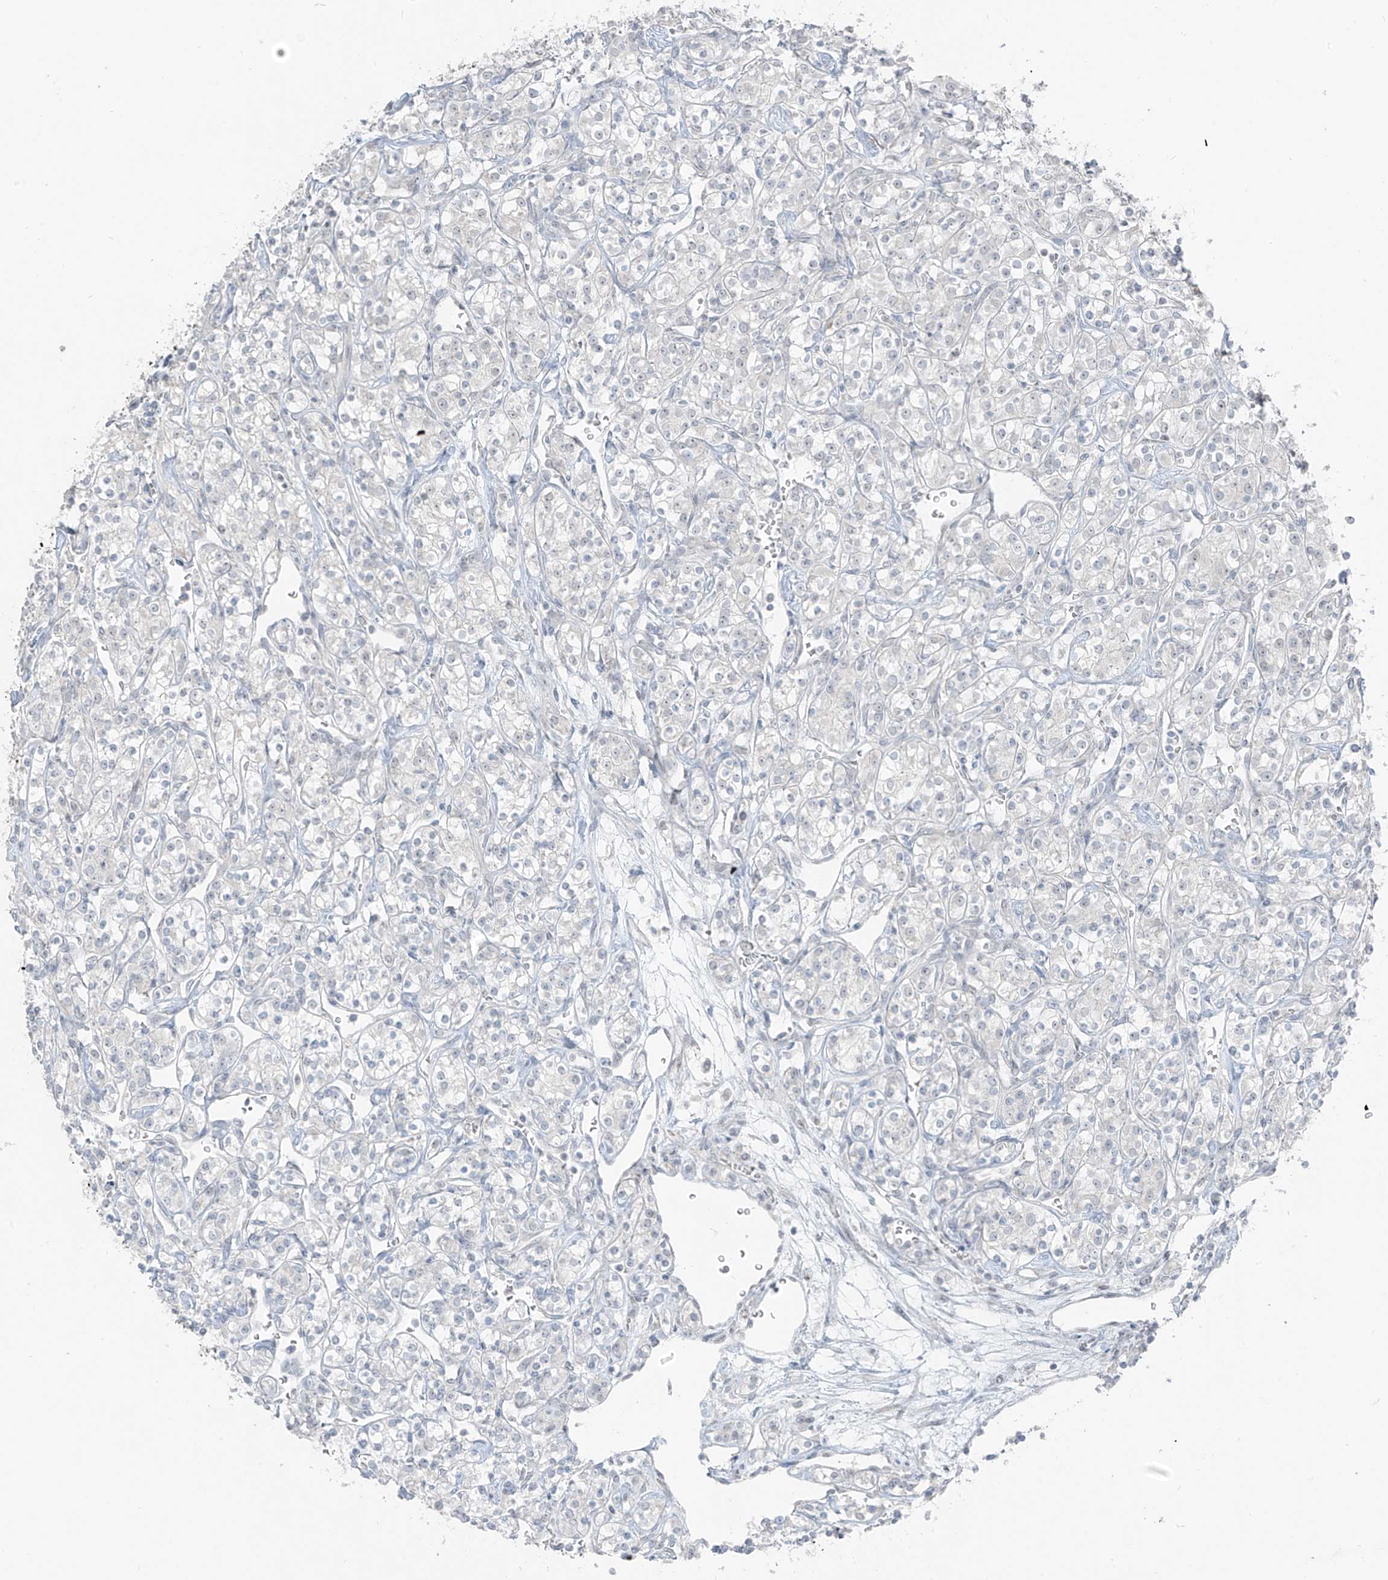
{"staining": {"intensity": "negative", "quantity": "none", "location": "none"}, "tissue": "renal cancer", "cell_type": "Tumor cells", "image_type": "cancer", "snomed": [{"axis": "morphology", "description": "Adenocarcinoma, NOS"}, {"axis": "topography", "description": "Kidney"}], "caption": "Immunohistochemistry (IHC) image of human adenocarcinoma (renal) stained for a protein (brown), which shows no positivity in tumor cells. Brightfield microscopy of immunohistochemistry (IHC) stained with DAB (3,3'-diaminobenzidine) (brown) and hematoxylin (blue), captured at high magnification.", "gene": "PRDM6", "patient": {"sex": "male", "age": 77}}